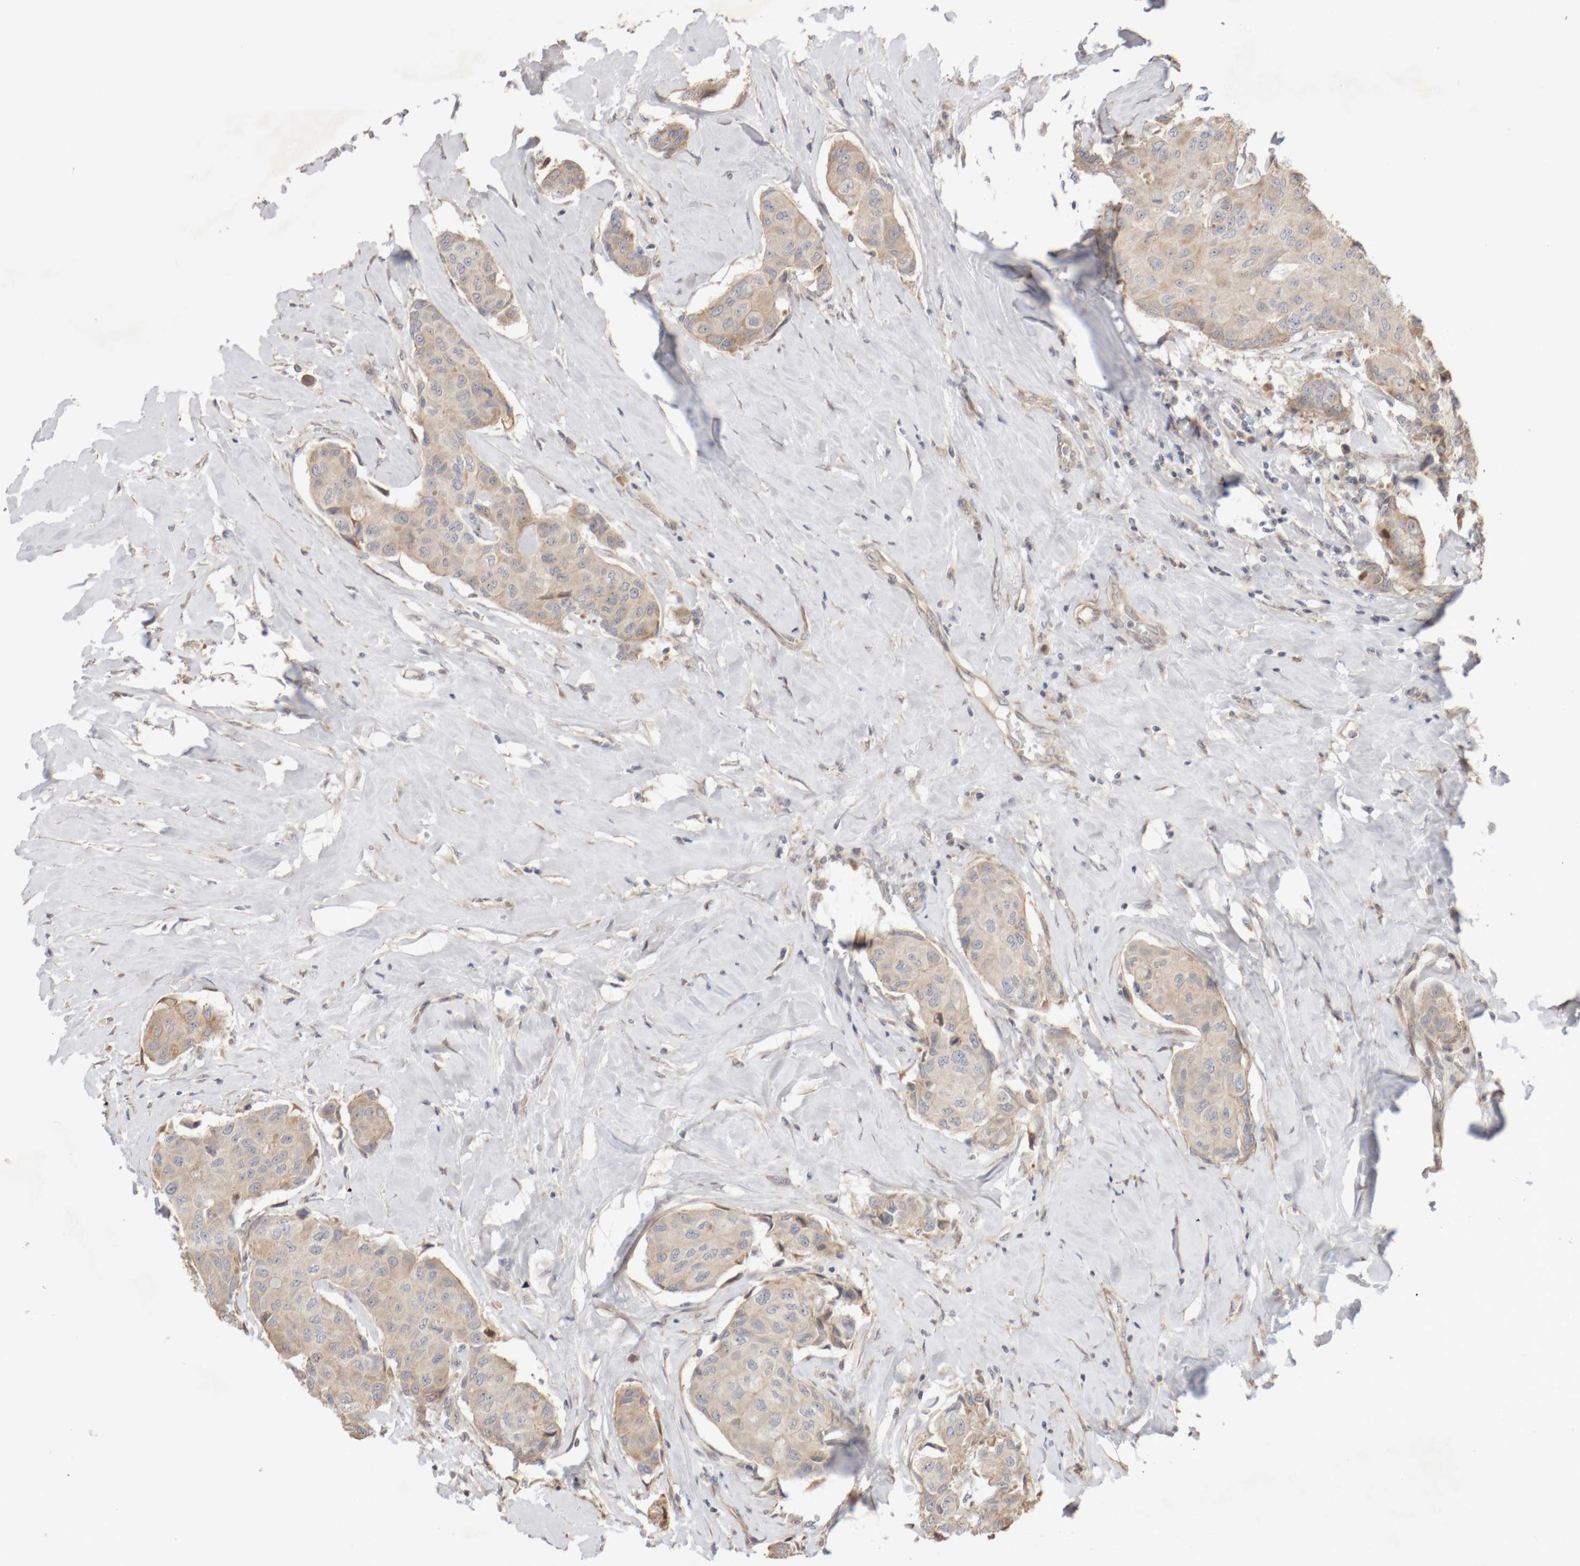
{"staining": {"intensity": "weak", "quantity": ">75%", "location": "cytoplasmic/membranous"}, "tissue": "breast cancer", "cell_type": "Tumor cells", "image_type": "cancer", "snomed": [{"axis": "morphology", "description": "Duct carcinoma"}, {"axis": "topography", "description": "Breast"}], "caption": "A micrograph showing weak cytoplasmic/membranous positivity in approximately >75% of tumor cells in breast cancer (intraductal carcinoma), as visualized by brown immunohistochemical staining.", "gene": "DPH7", "patient": {"sex": "female", "age": 80}}